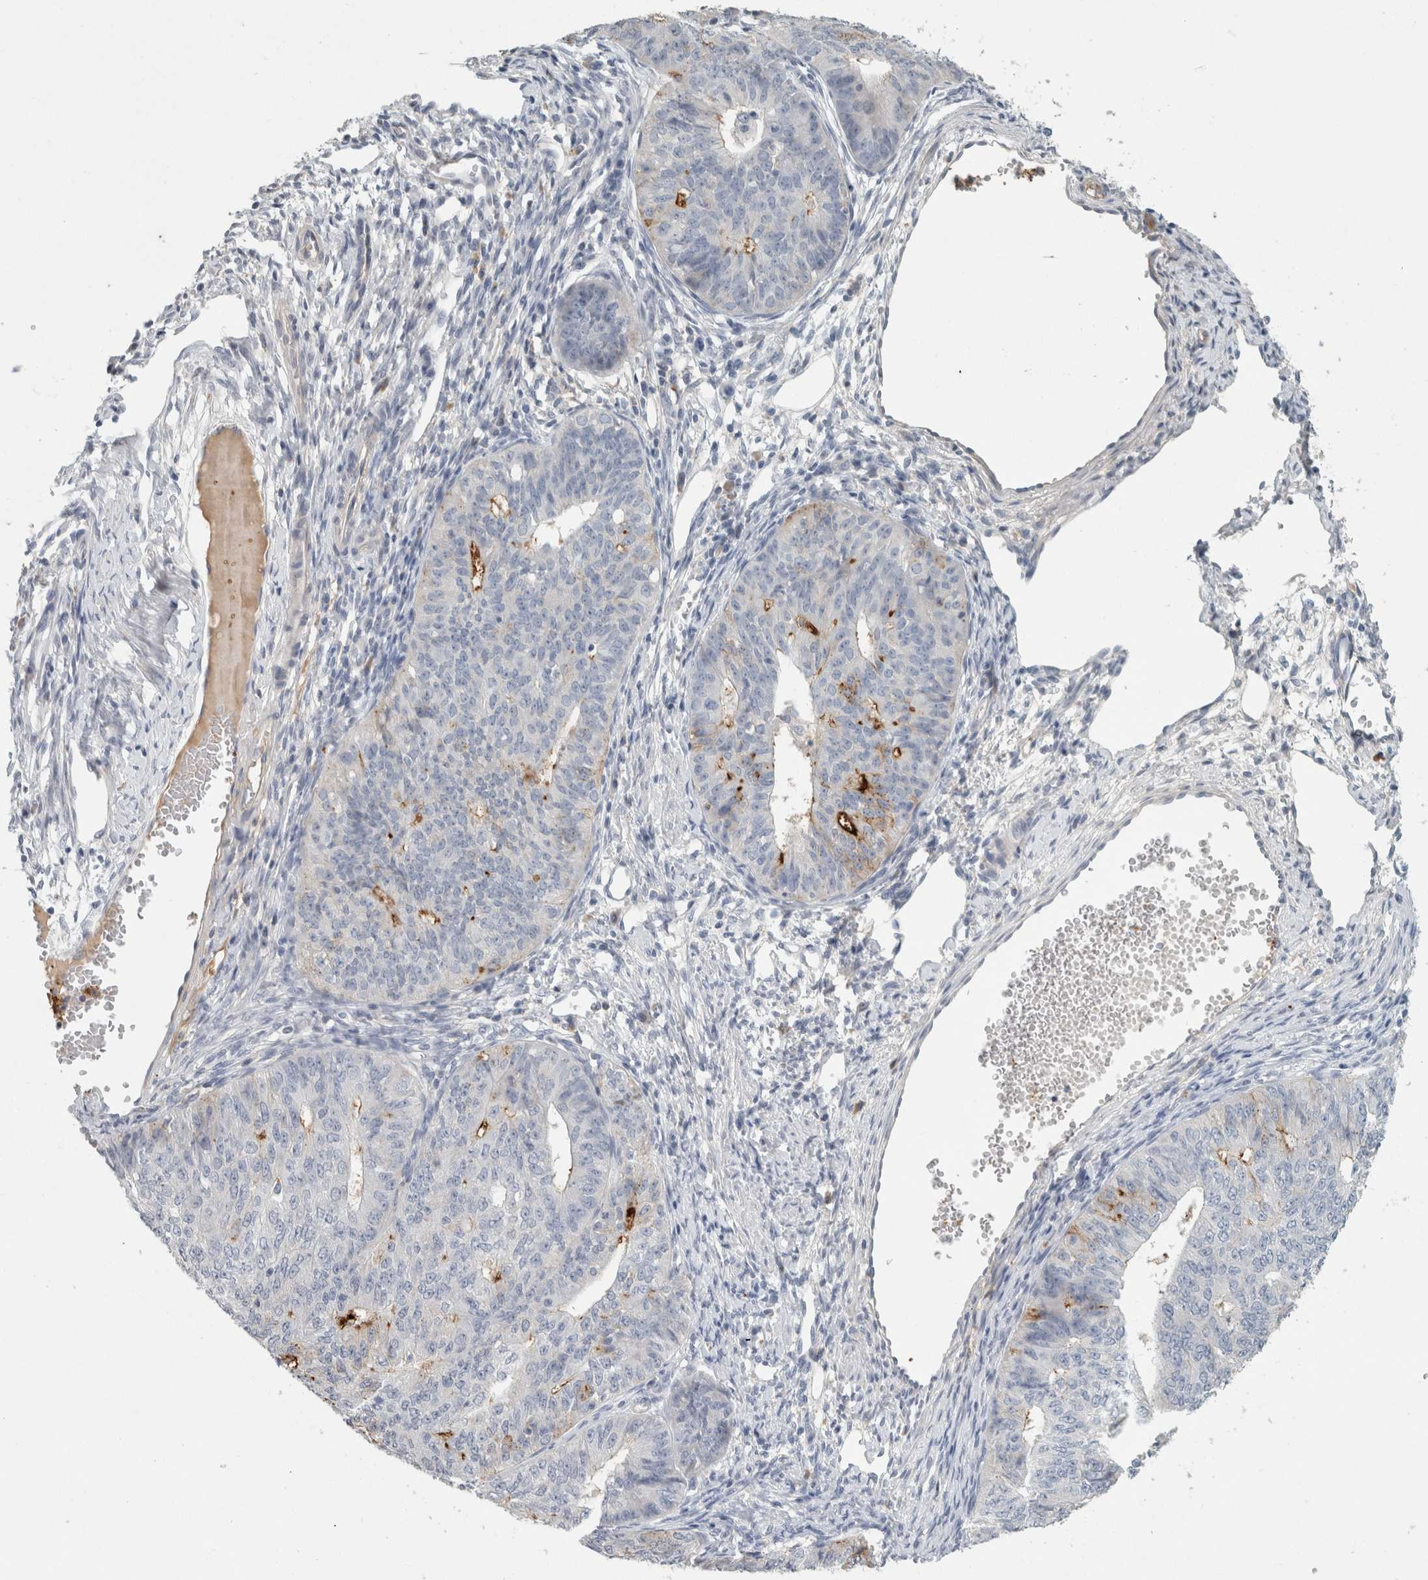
{"staining": {"intensity": "strong", "quantity": "<25%", "location": "cytoplasmic/membranous"}, "tissue": "endometrial cancer", "cell_type": "Tumor cells", "image_type": "cancer", "snomed": [{"axis": "morphology", "description": "Adenocarcinoma, NOS"}, {"axis": "topography", "description": "Endometrium"}], "caption": "Protein staining of endometrial cancer (adenocarcinoma) tissue shows strong cytoplasmic/membranous staining in about <25% of tumor cells.", "gene": "CD36", "patient": {"sex": "female", "age": 32}}